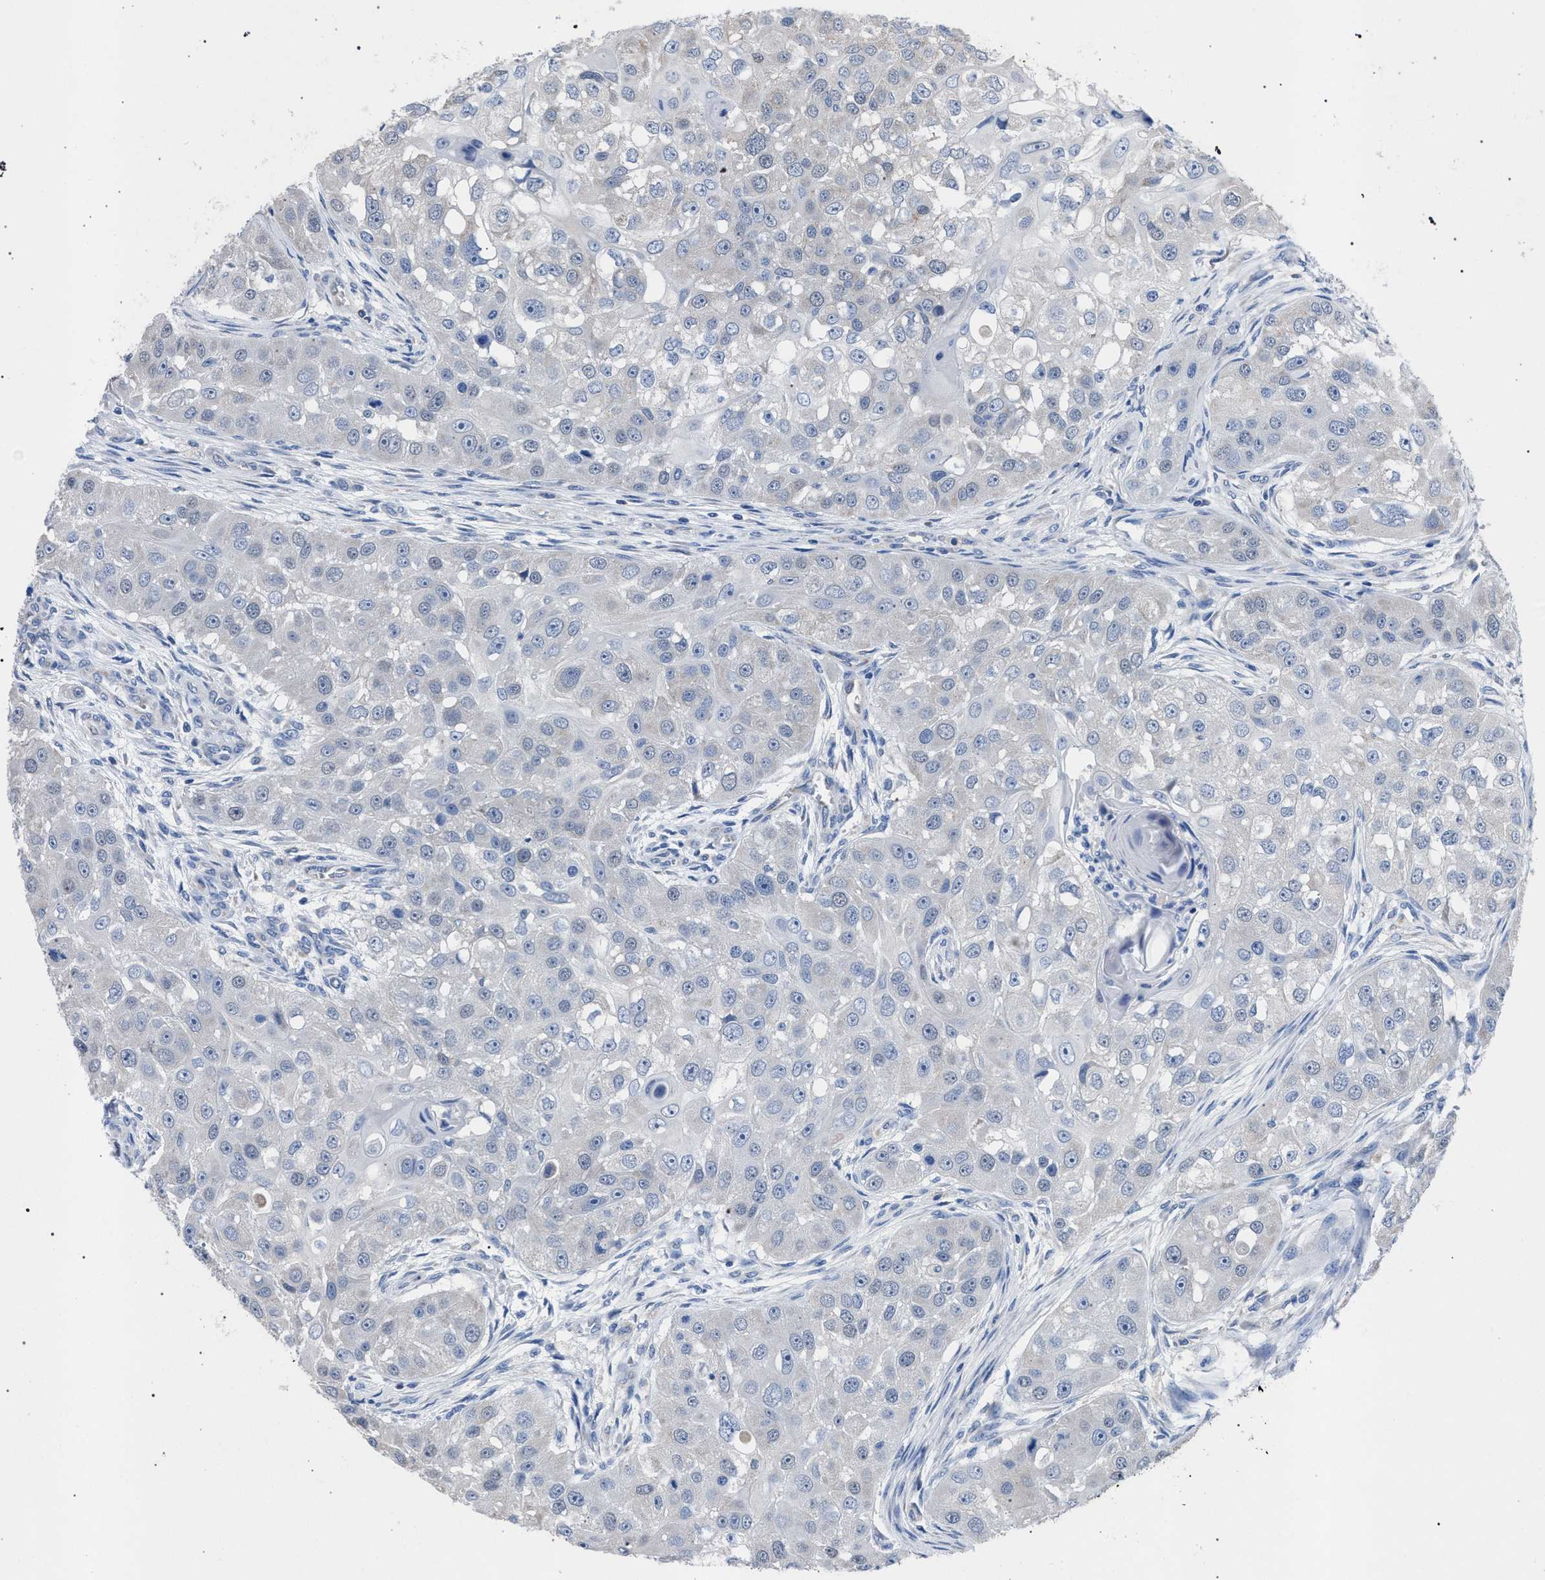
{"staining": {"intensity": "negative", "quantity": "none", "location": "none"}, "tissue": "head and neck cancer", "cell_type": "Tumor cells", "image_type": "cancer", "snomed": [{"axis": "morphology", "description": "Normal tissue, NOS"}, {"axis": "morphology", "description": "Squamous cell carcinoma, NOS"}, {"axis": "topography", "description": "Skeletal muscle"}, {"axis": "topography", "description": "Head-Neck"}], "caption": "High power microscopy micrograph of an immunohistochemistry image of head and neck cancer (squamous cell carcinoma), revealing no significant expression in tumor cells.", "gene": "CRYZ", "patient": {"sex": "male", "age": 51}}